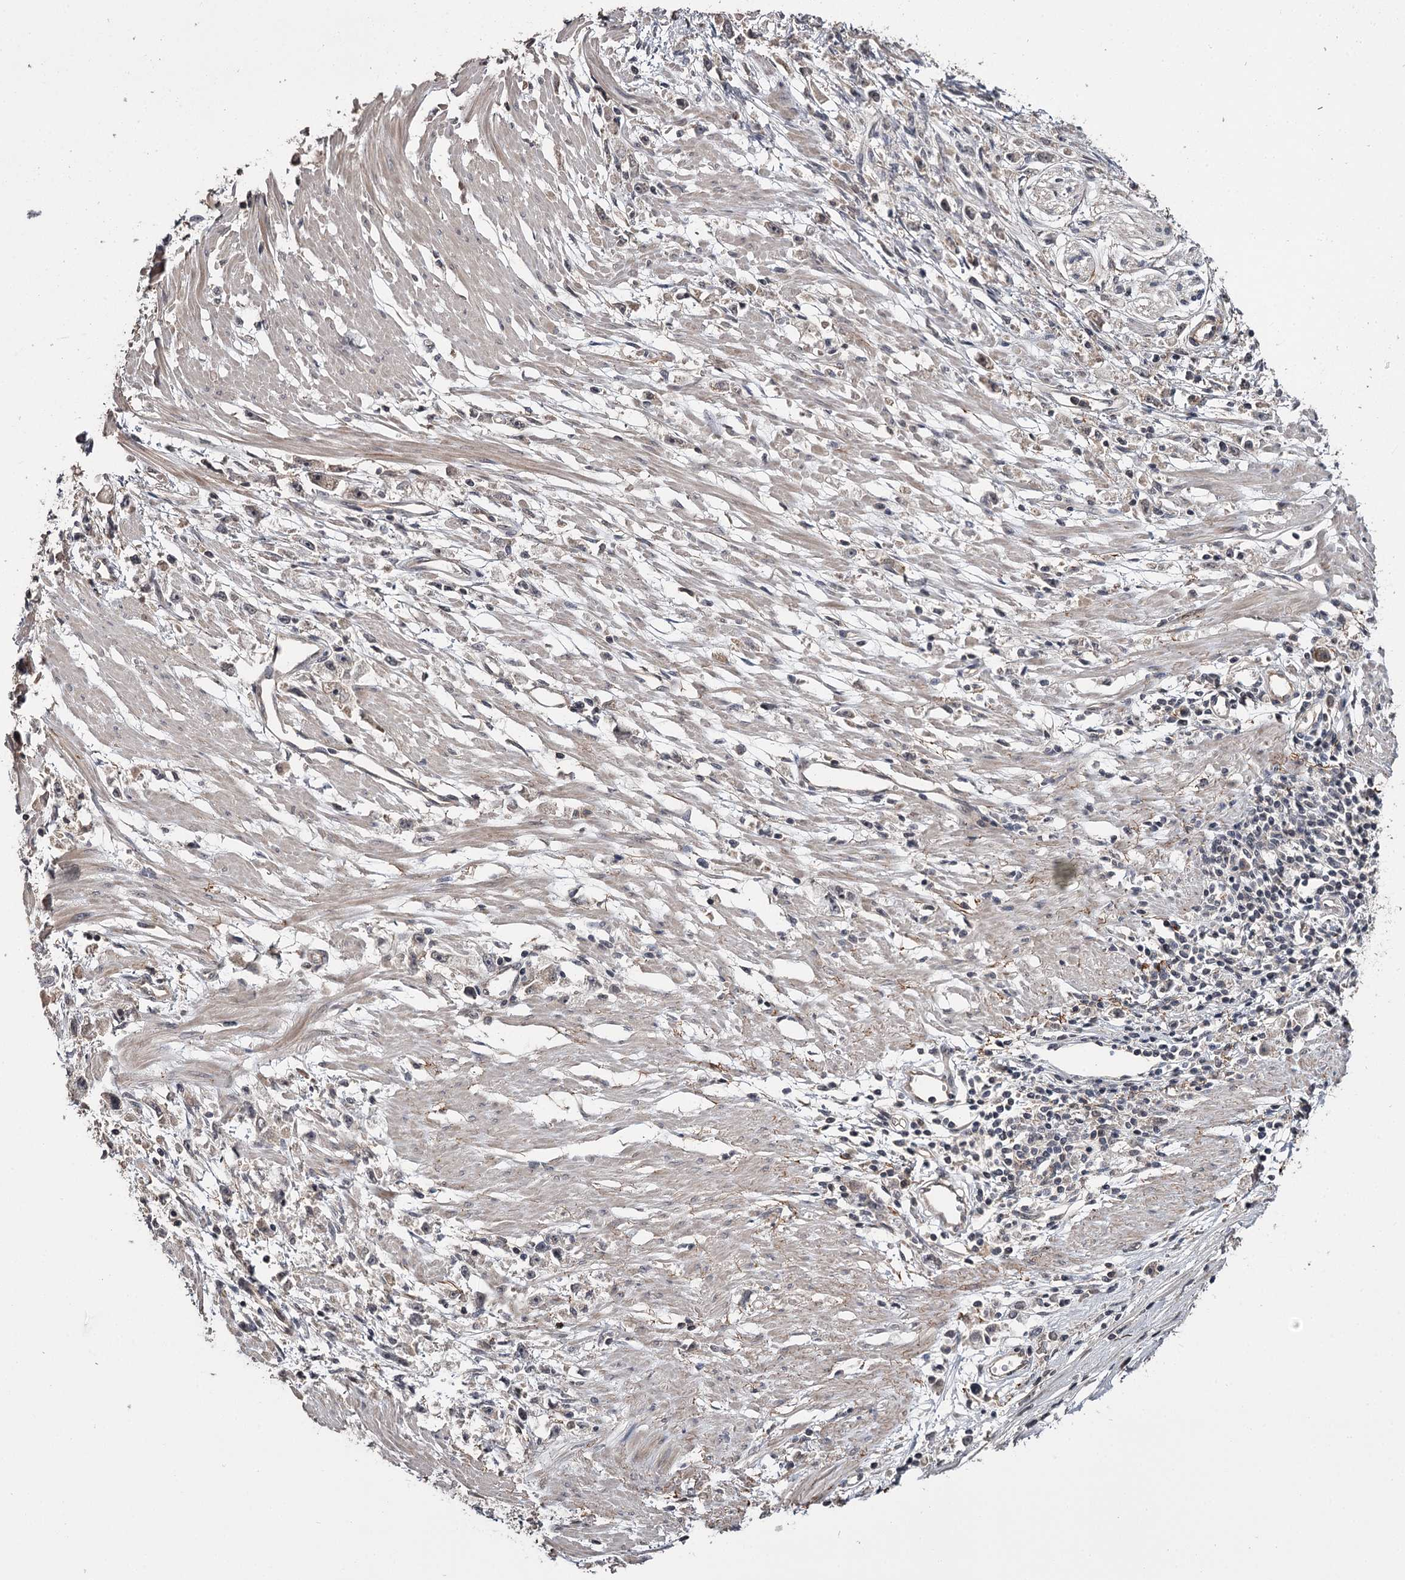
{"staining": {"intensity": "negative", "quantity": "none", "location": "none"}, "tissue": "stomach cancer", "cell_type": "Tumor cells", "image_type": "cancer", "snomed": [{"axis": "morphology", "description": "Adenocarcinoma, NOS"}, {"axis": "topography", "description": "Stomach"}], "caption": "This is a micrograph of immunohistochemistry (IHC) staining of stomach adenocarcinoma, which shows no expression in tumor cells.", "gene": "CWF19L2", "patient": {"sex": "female", "age": 59}}